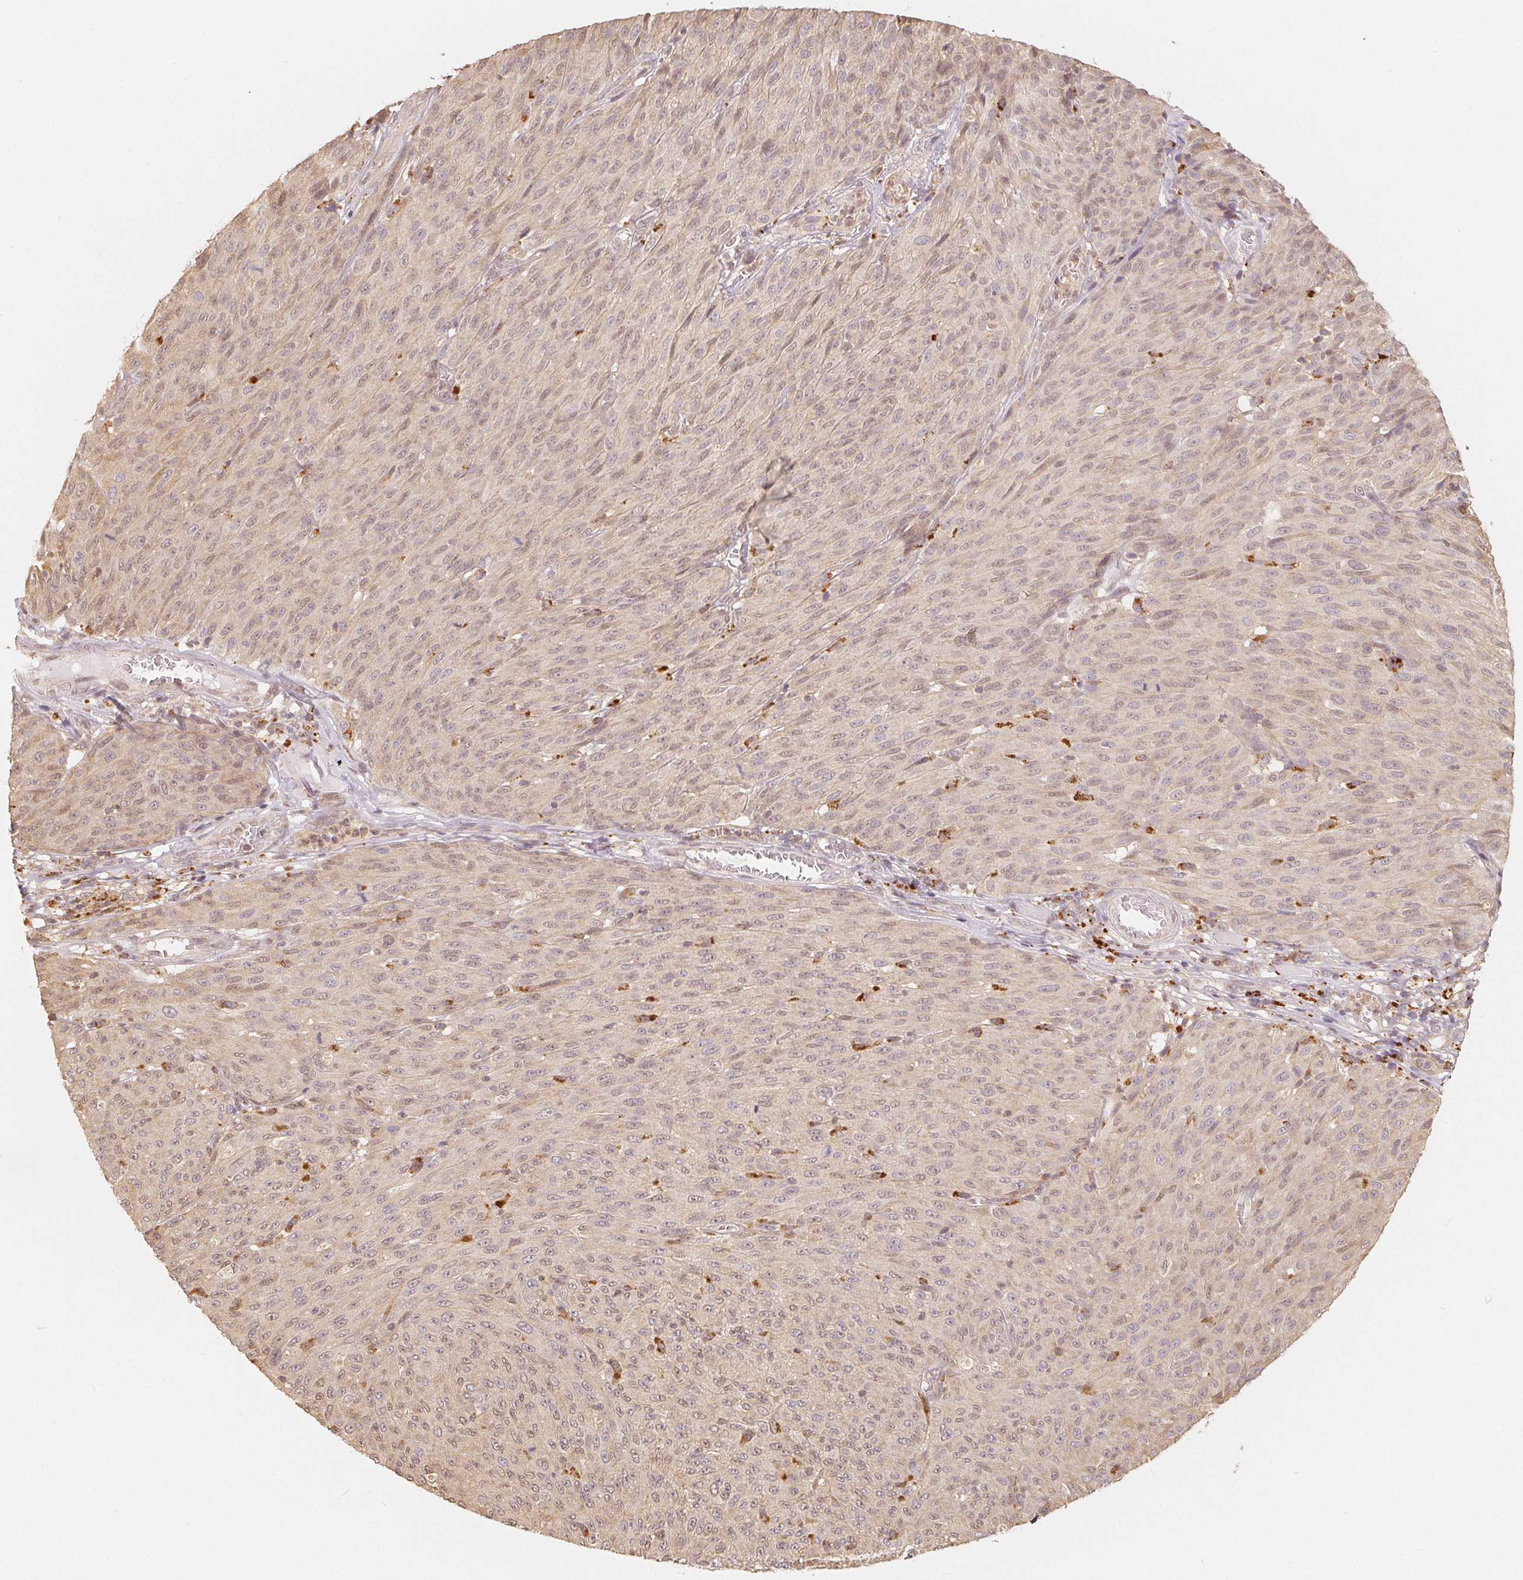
{"staining": {"intensity": "weak", "quantity": "<25%", "location": "nuclear"}, "tissue": "melanoma", "cell_type": "Tumor cells", "image_type": "cancer", "snomed": [{"axis": "morphology", "description": "Malignant melanoma, NOS"}, {"axis": "topography", "description": "Skin"}], "caption": "High power microscopy image of an immunohistochemistry micrograph of malignant melanoma, revealing no significant positivity in tumor cells.", "gene": "GUSB", "patient": {"sex": "male", "age": 85}}